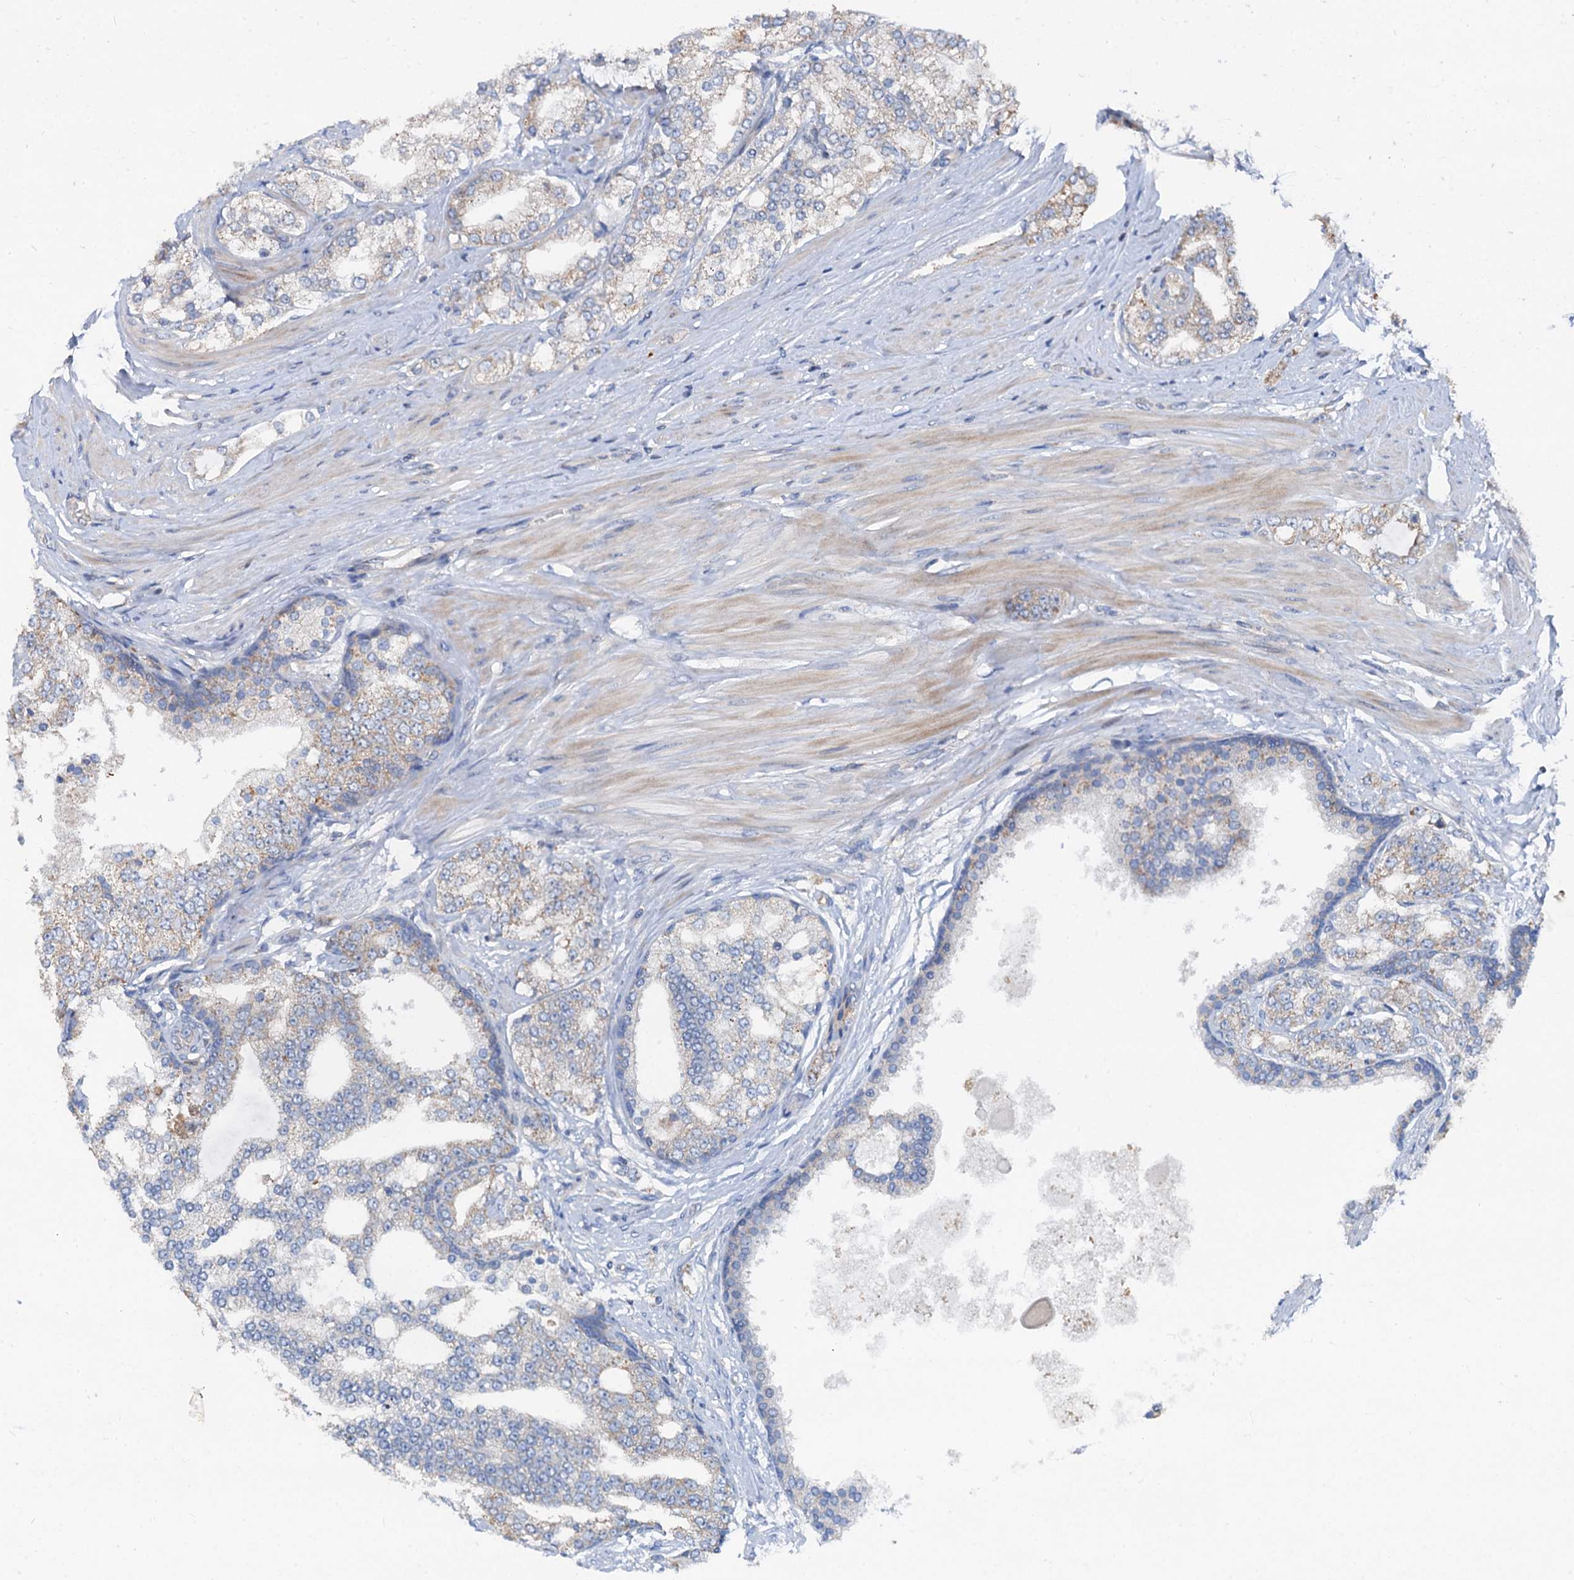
{"staining": {"intensity": "weak", "quantity": "<25%", "location": "cytoplasmic/membranous"}, "tissue": "prostate cancer", "cell_type": "Tumor cells", "image_type": "cancer", "snomed": [{"axis": "morphology", "description": "Adenocarcinoma, High grade"}, {"axis": "topography", "description": "Prostate"}], "caption": "Immunohistochemical staining of human prostate high-grade adenocarcinoma shows no significant expression in tumor cells.", "gene": "ANKRD26", "patient": {"sex": "male", "age": 64}}